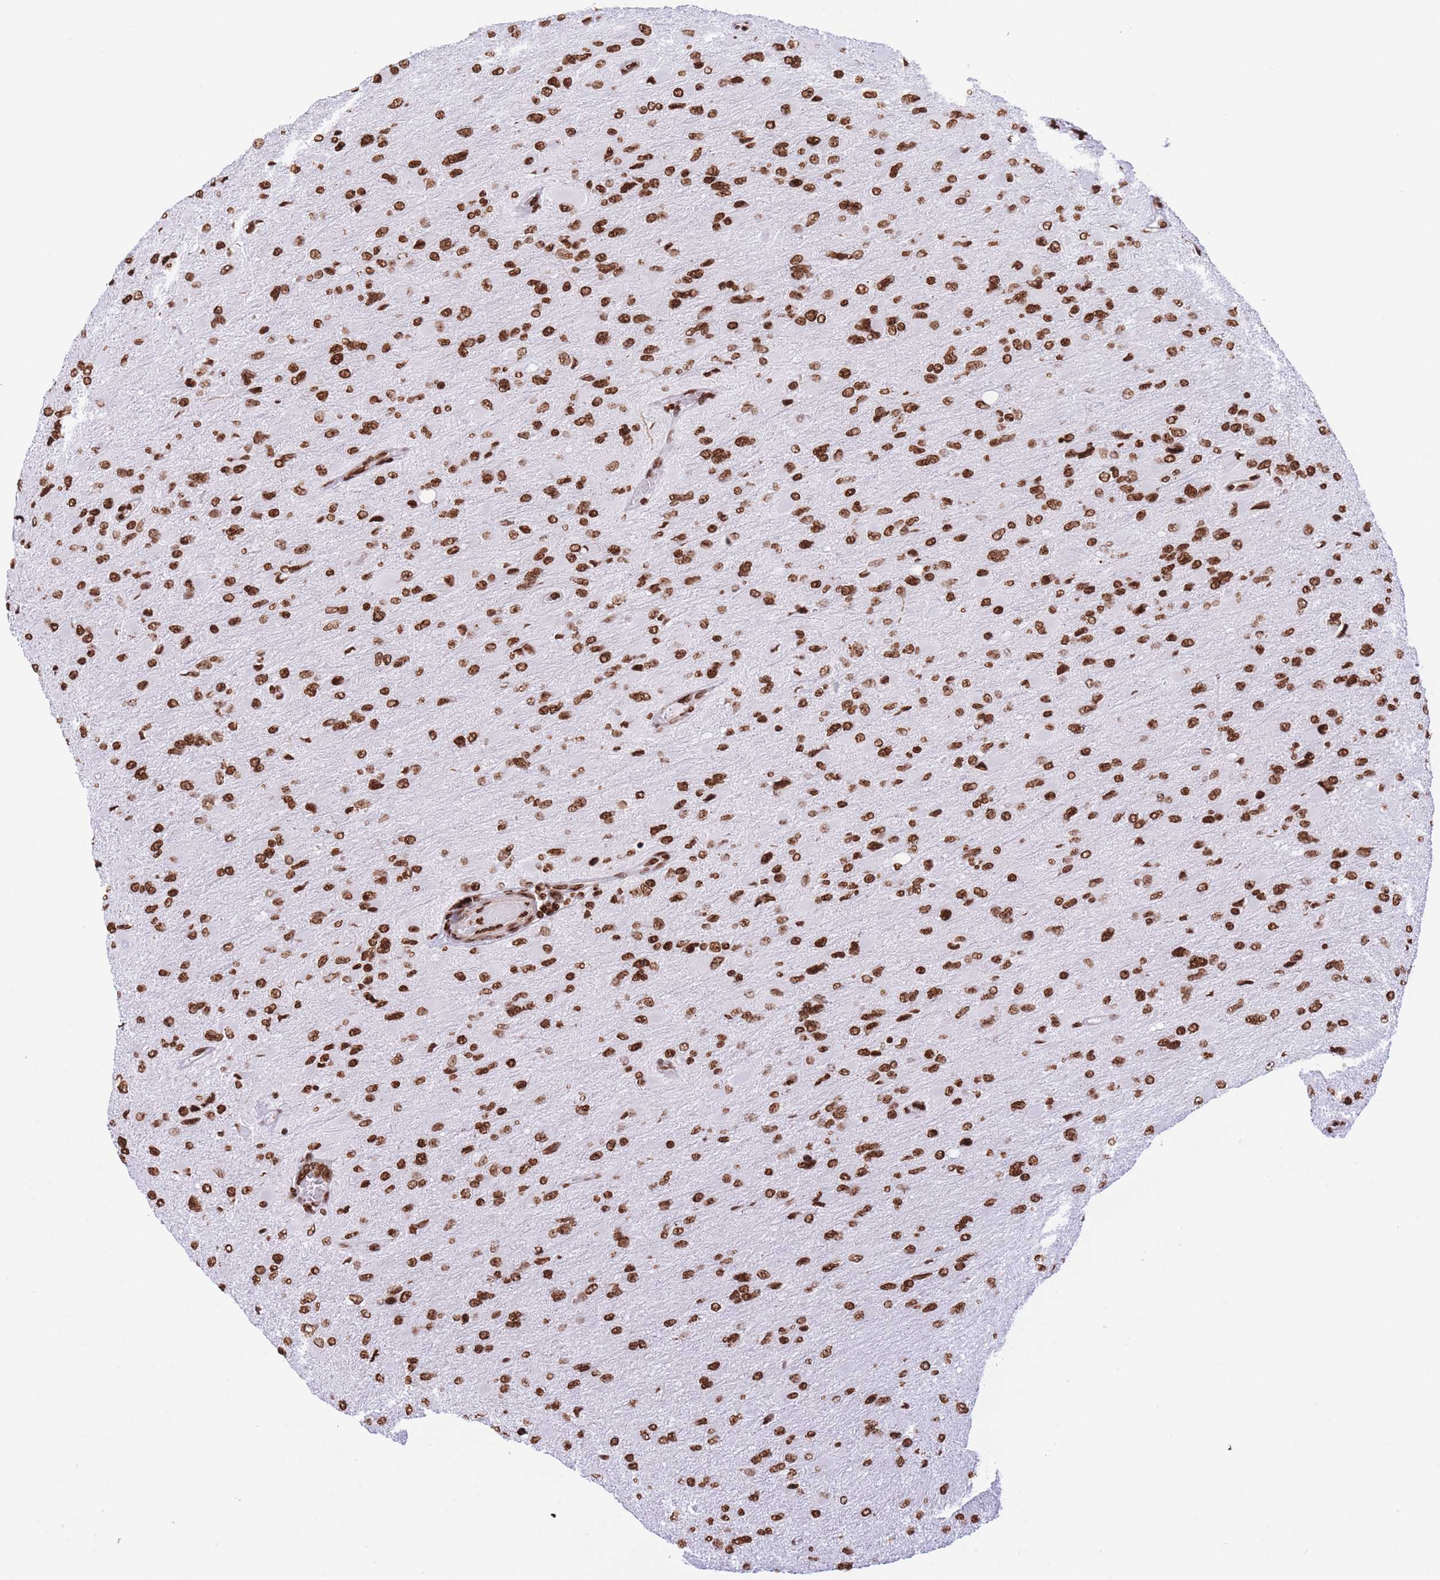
{"staining": {"intensity": "strong", "quantity": ">75%", "location": "nuclear"}, "tissue": "glioma", "cell_type": "Tumor cells", "image_type": "cancer", "snomed": [{"axis": "morphology", "description": "Glioma, malignant, High grade"}, {"axis": "topography", "description": "Cerebral cortex"}], "caption": "Approximately >75% of tumor cells in glioma exhibit strong nuclear protein expression as visualized by brown immunohistochemical staining.", "gene": "H2BC11", "patient": {"sex": "female", "age": 36}}